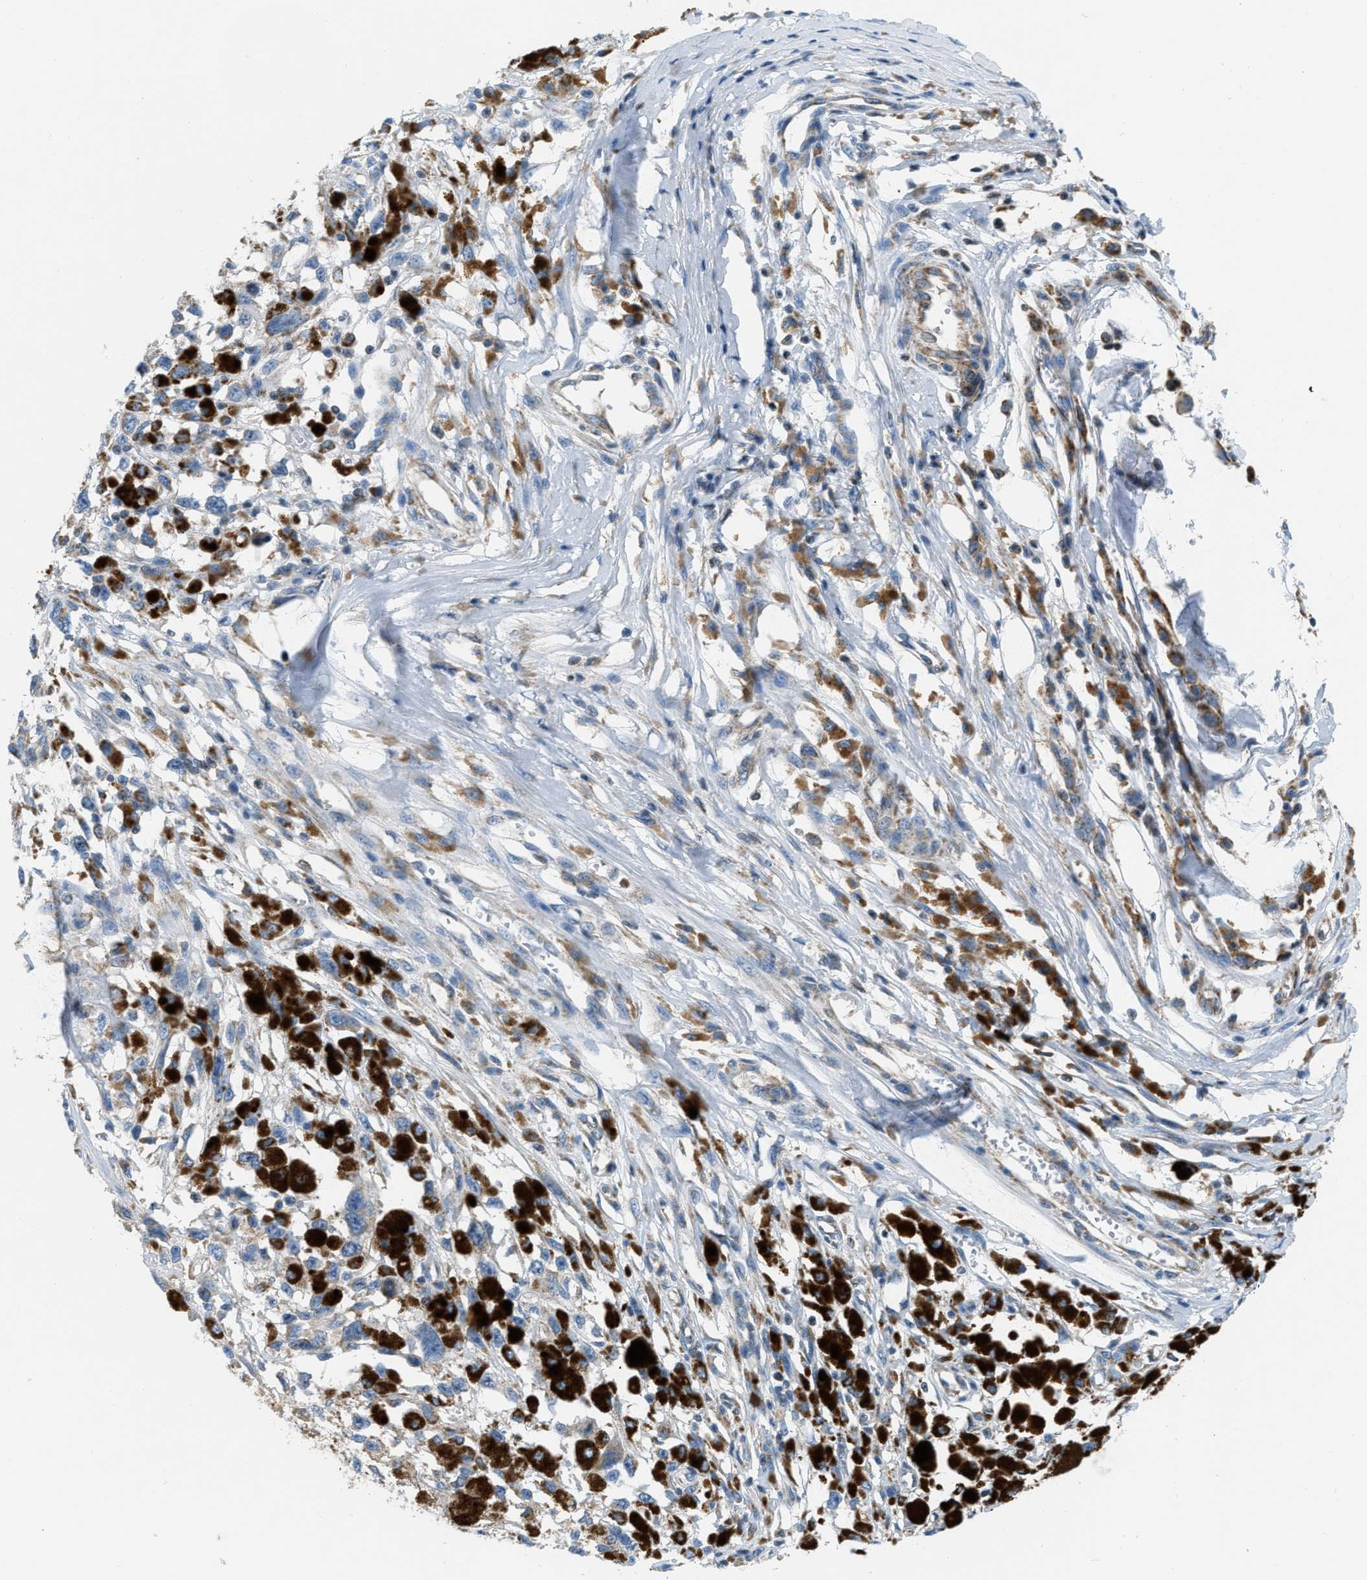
{"staining": {"intensity": "weak", "quantity": "<25%", "location": "cytoplasmic/membranous"}, "tissue": "melanoma", "cell_type": "Tumor cells", "image_type": "cancer", "snomed": [{"axis": "morphology", "description": "Malignant melanoma, Metastatic site"}, {"axis": "topography", "description": "Lymph node"}], "caption": "The micrograph reveals no significant positivity in tumor cells of malignant melanoma (metastatic site).", "gene": "ACADVL", "patient": {"sex": "male", "age": 59}}